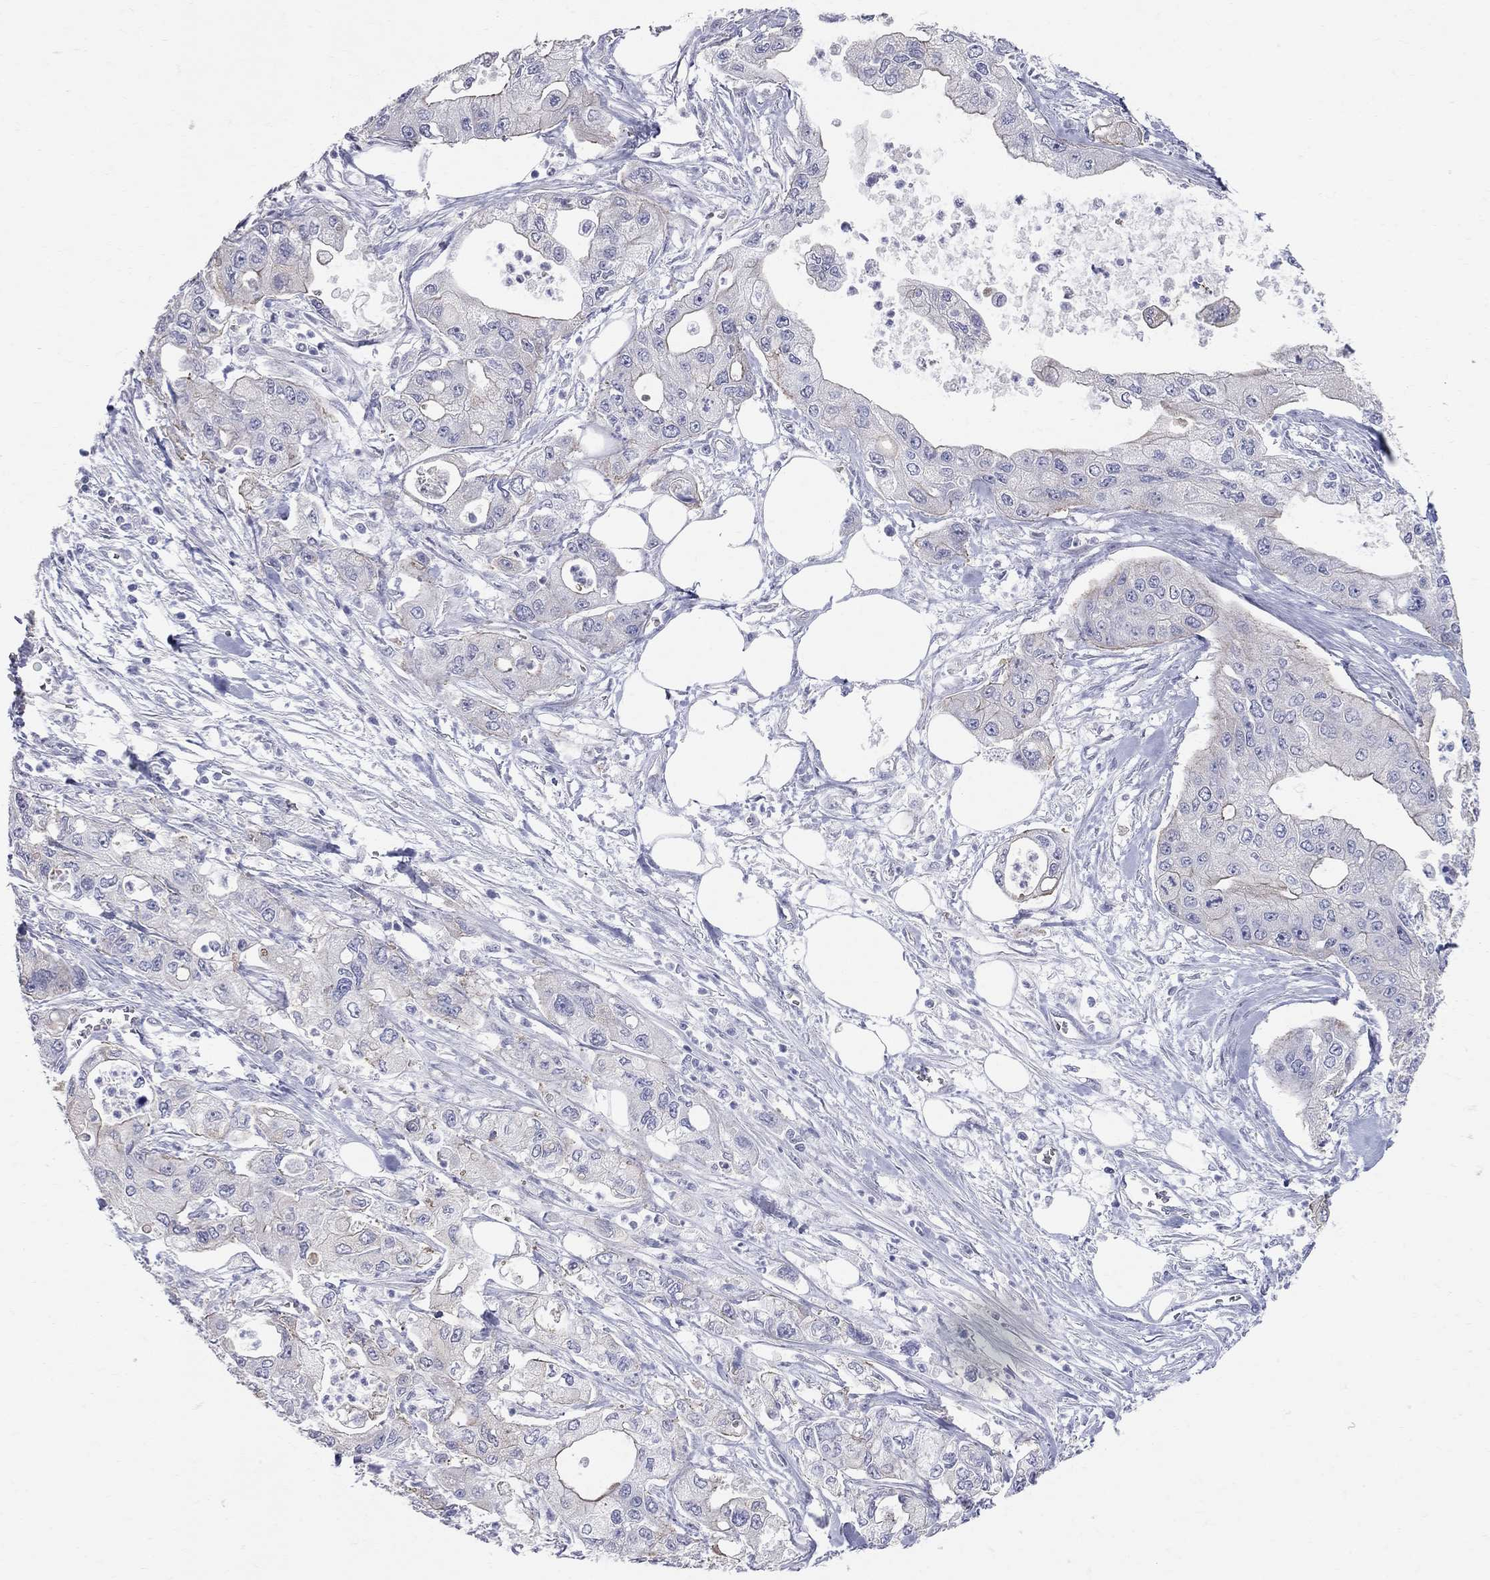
{"staining": {"intensity": "weak", "quantity": "<25%", "location": "cytoplasmic/membranous"}, "tissue": "pancreatic cancer", "cell_type": "Tumor cells", "image_type": "cancer", "snomed": [{"axis": "morphology", "description": "Adenocarcinoma, NOS"}, {"axis": "topography", "description": "Pancreas"}], "caption": "Immunohistochemical staining of adenocarcinoma (pancreatic) displays no significant staining in tumor cells. (Stains: DAB IHC with hematoxylin counter stain, Microscopy: brightfield microscopy at high magnification).", "gene": "AOX1", "patient": {"sex": "male", "age": 70}}